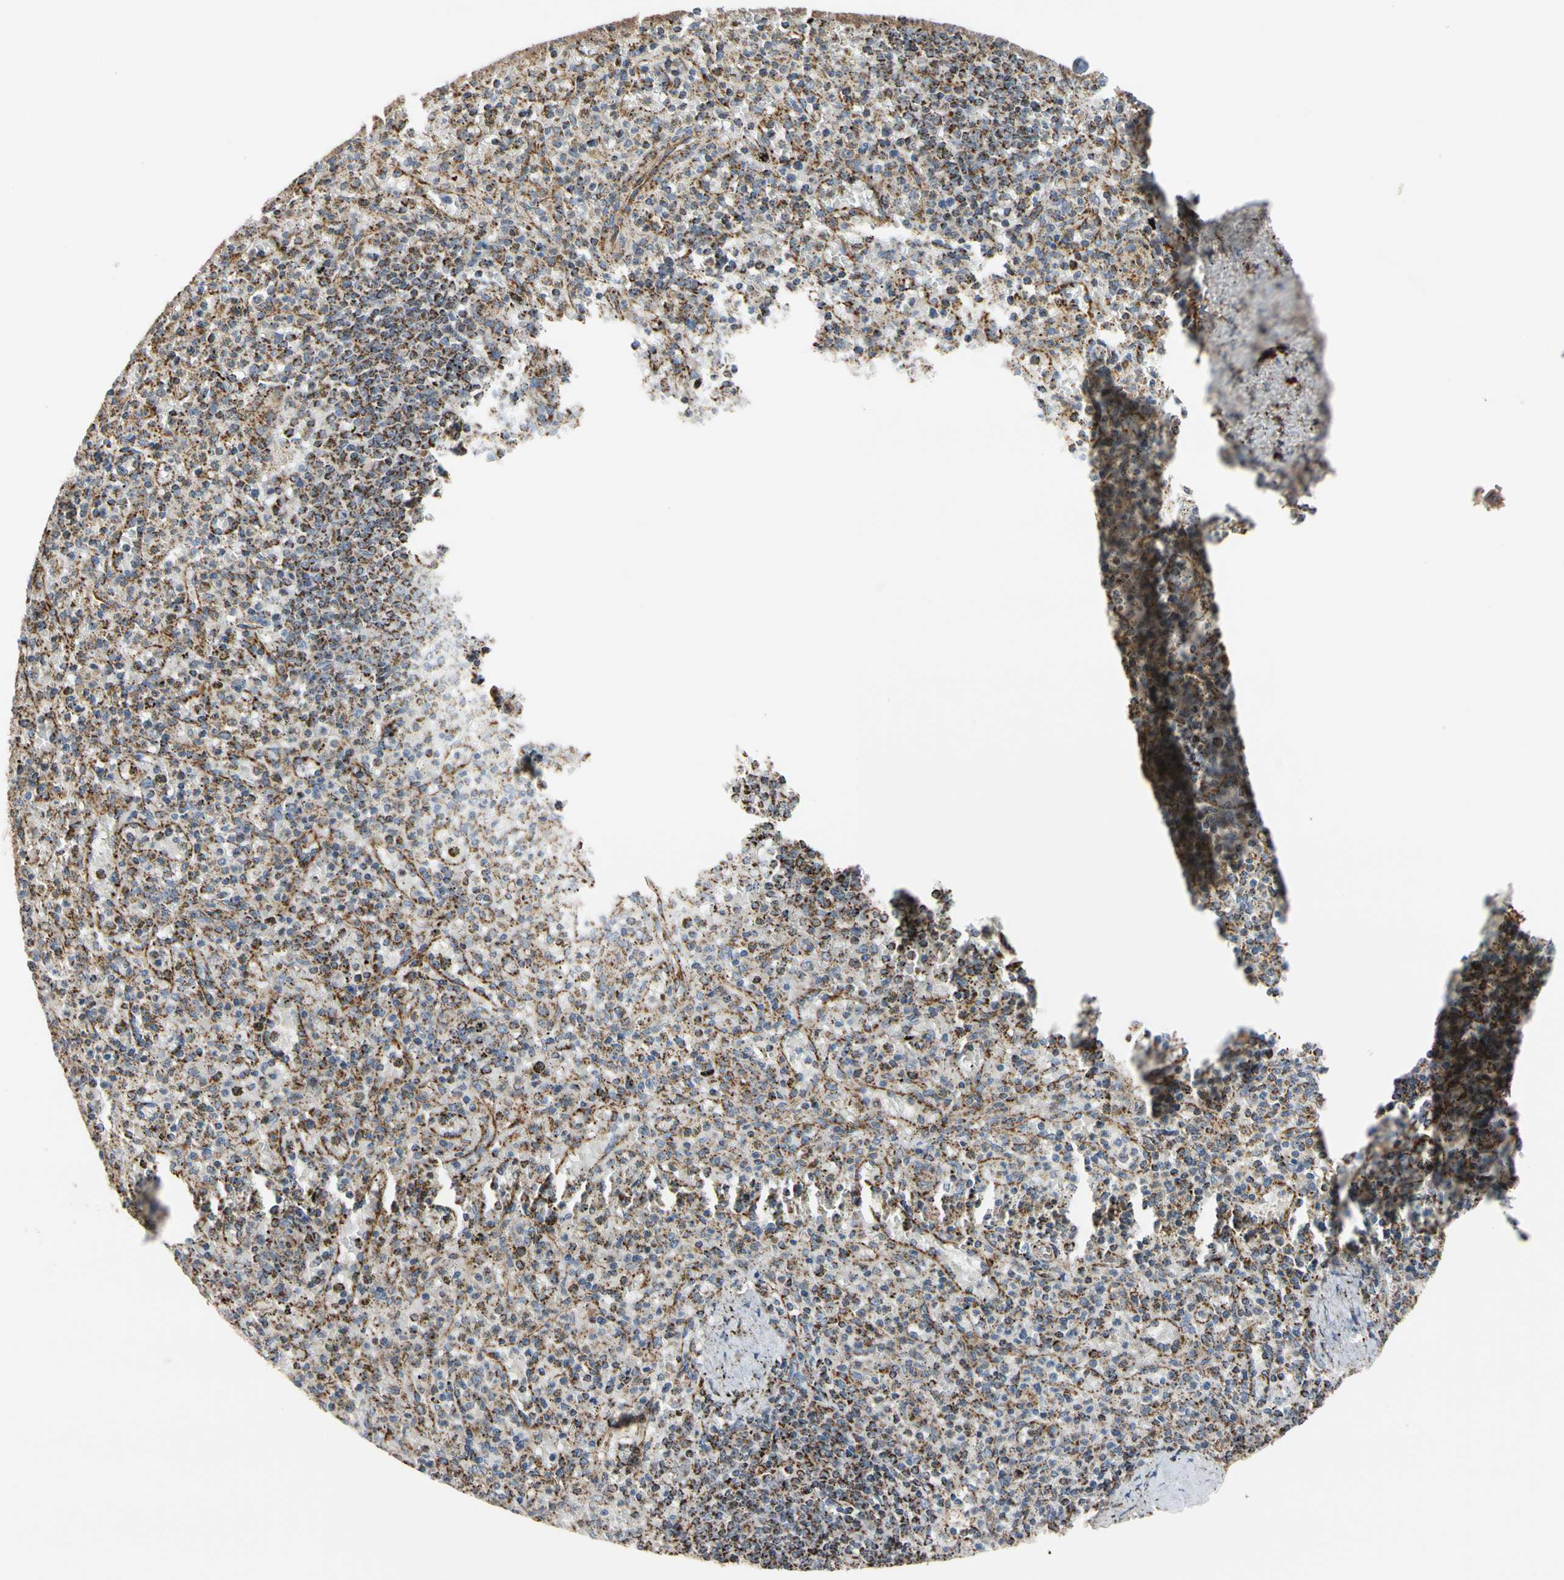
{"staining": {"intensity": "strong", "quantity": "25%-75%", "location": "cytoplasmic/membranous"}, "tissue": "spleen", "cell_type": "Cells in red pulp", "image_type": "normal", "snomed": [{"axis": "morphology", "description": "Normal tissue, NOS"}, {"axis": "topography", "description": "Spleen"}], "caption": "DAB immunohistochemical staining of unremarkable human spleen shows strong cytoplasmic/membranous protein staining in approximately 25%-75% of cells in red pulp. (Stains: DAB in brown, nuclei in blue, Microscopy: brightfield microscopy at high magnification).", "gene": "FAM110B", "patient": {"sex": "male", "age": 72}}